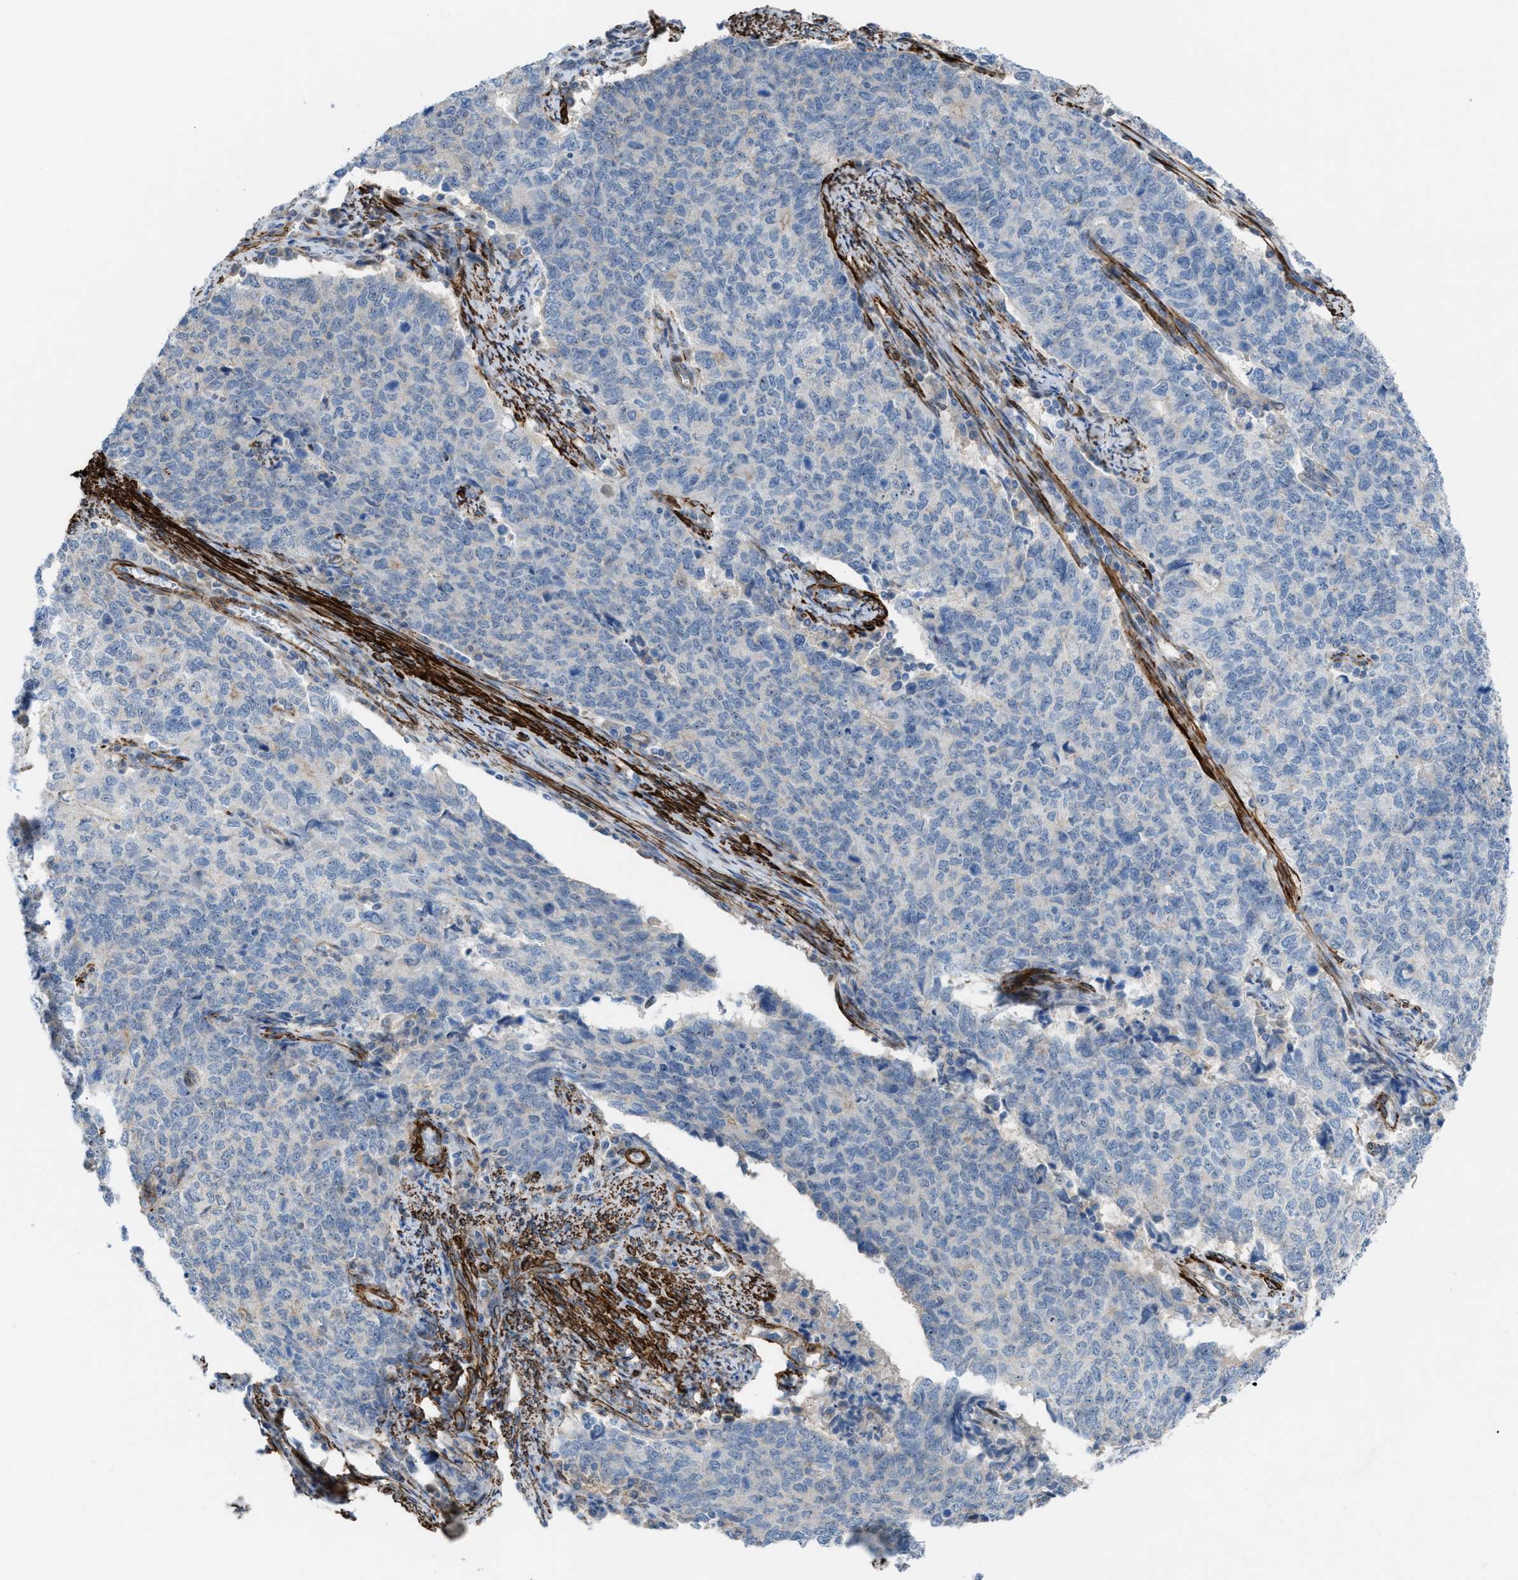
{"staining": {"intensity": "negative", "quantity": "none", "location": "none"}, "tissue": "cervical cancer", "cell_type": "Tumor cells", "image_type": "cancer", "snomed": [{"axis": "morphology", "description": "Squamous cell carcinoma, NOS"}, {"axis": "topography", "description": "Cervix"}], "caption": "Tumor cells are negative for brown protein staining in squamous cell carcinoma (cervical). (Immunohistochemistry (ihc), brightfield microscopy, high magnification).", "gene": "NQO2", "patient": {"sex": "female", "age": 63}}